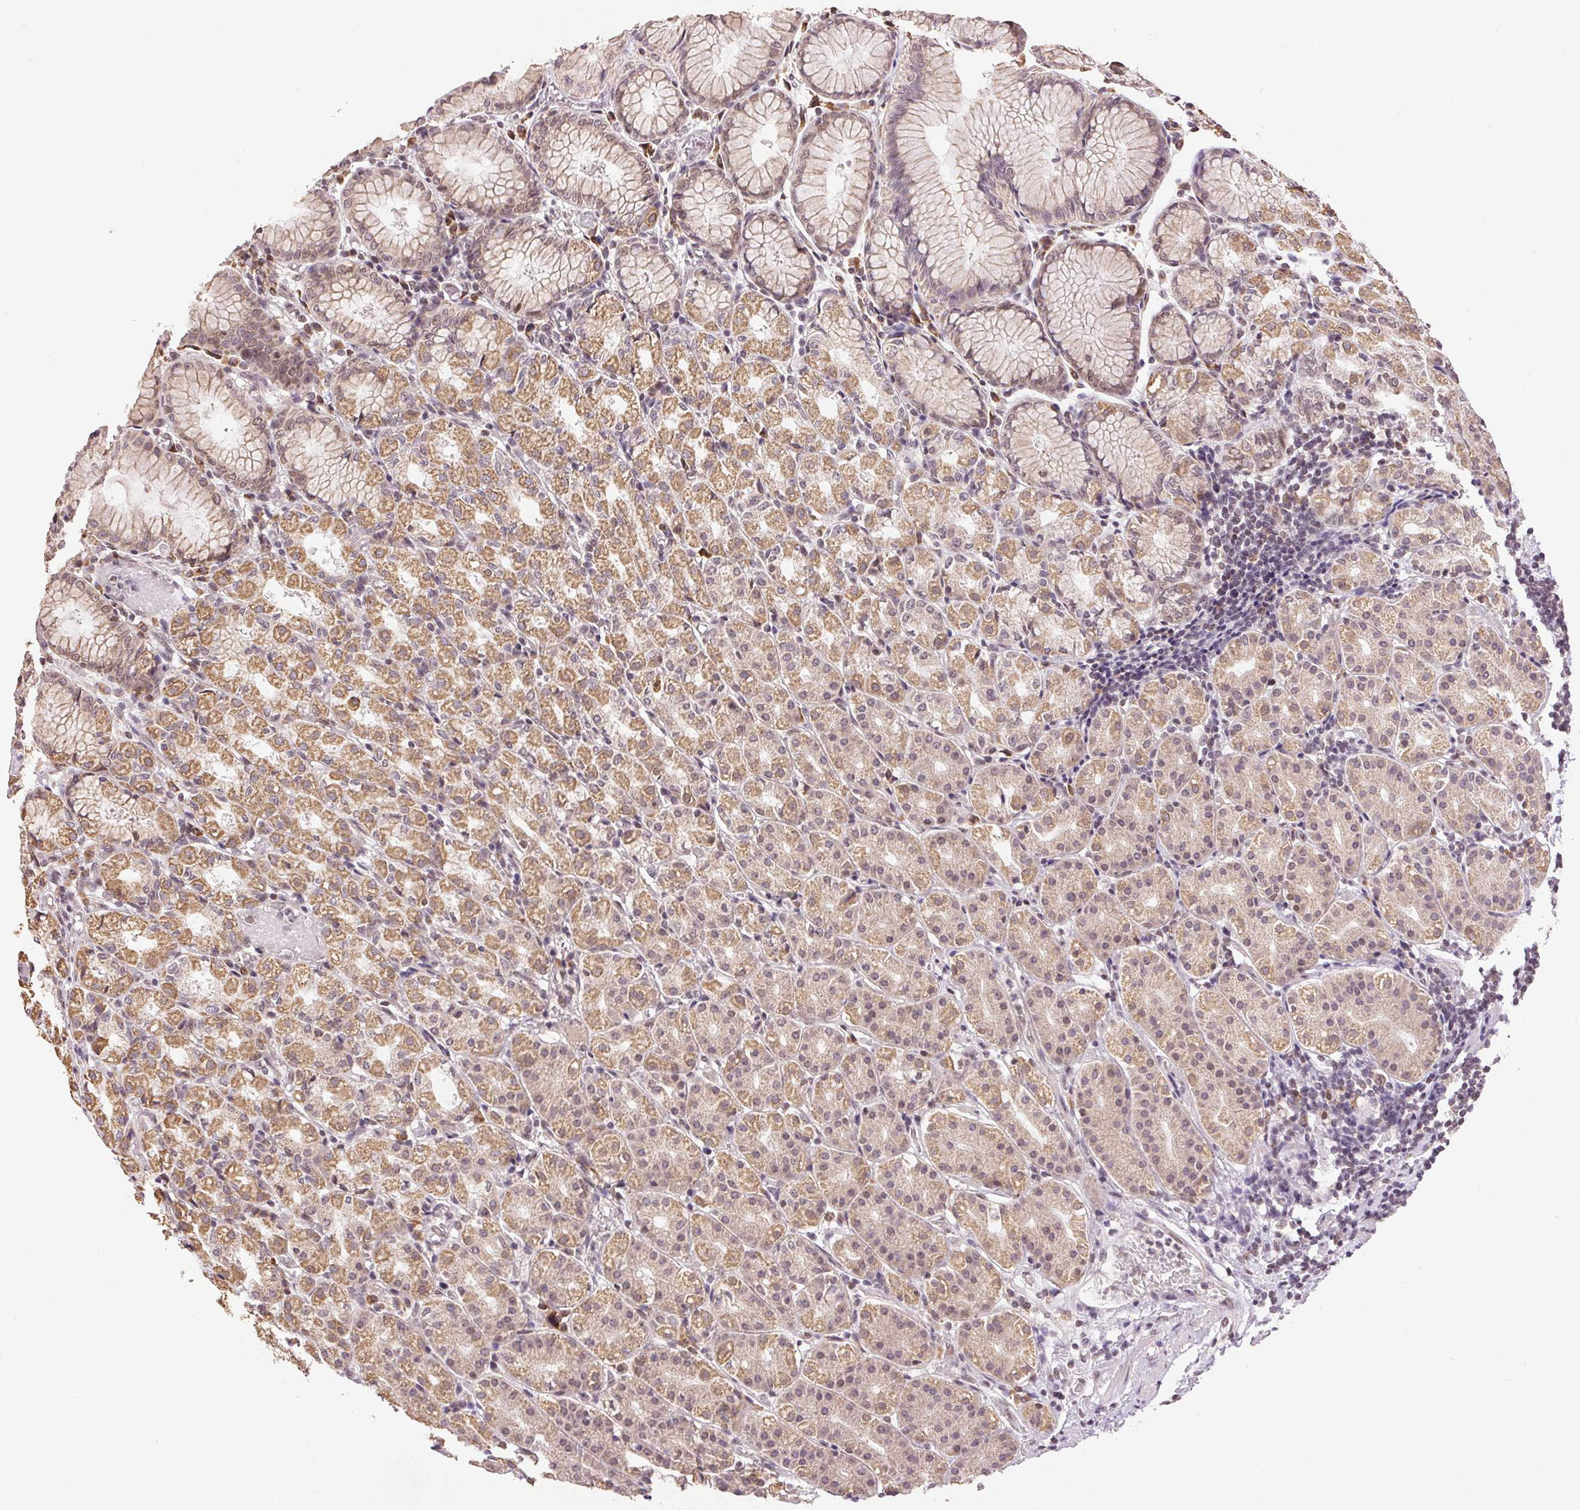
{"staining": {"intensity": "moderate", "quantity": ">75%", "location": "cytoplasmic/membranous"}, "tissue": "stomach", "cell_type": "Glandular cells", "image_type": "normal", "snomed": [{"axis": "morphology", "description": "Normal tissue, NOS"}, {"axis": "topography", "description": "Stomach"}], "caption": "An immunohistochemistry photomicrograph of unremarkable tissue is shown. Protein staining in brown highlights moderate cytoplasmic/membranous positivity in stomach within glandular cells.", "gene": "PIWIL4", "patient": {"sex": "female", "age": 57}}